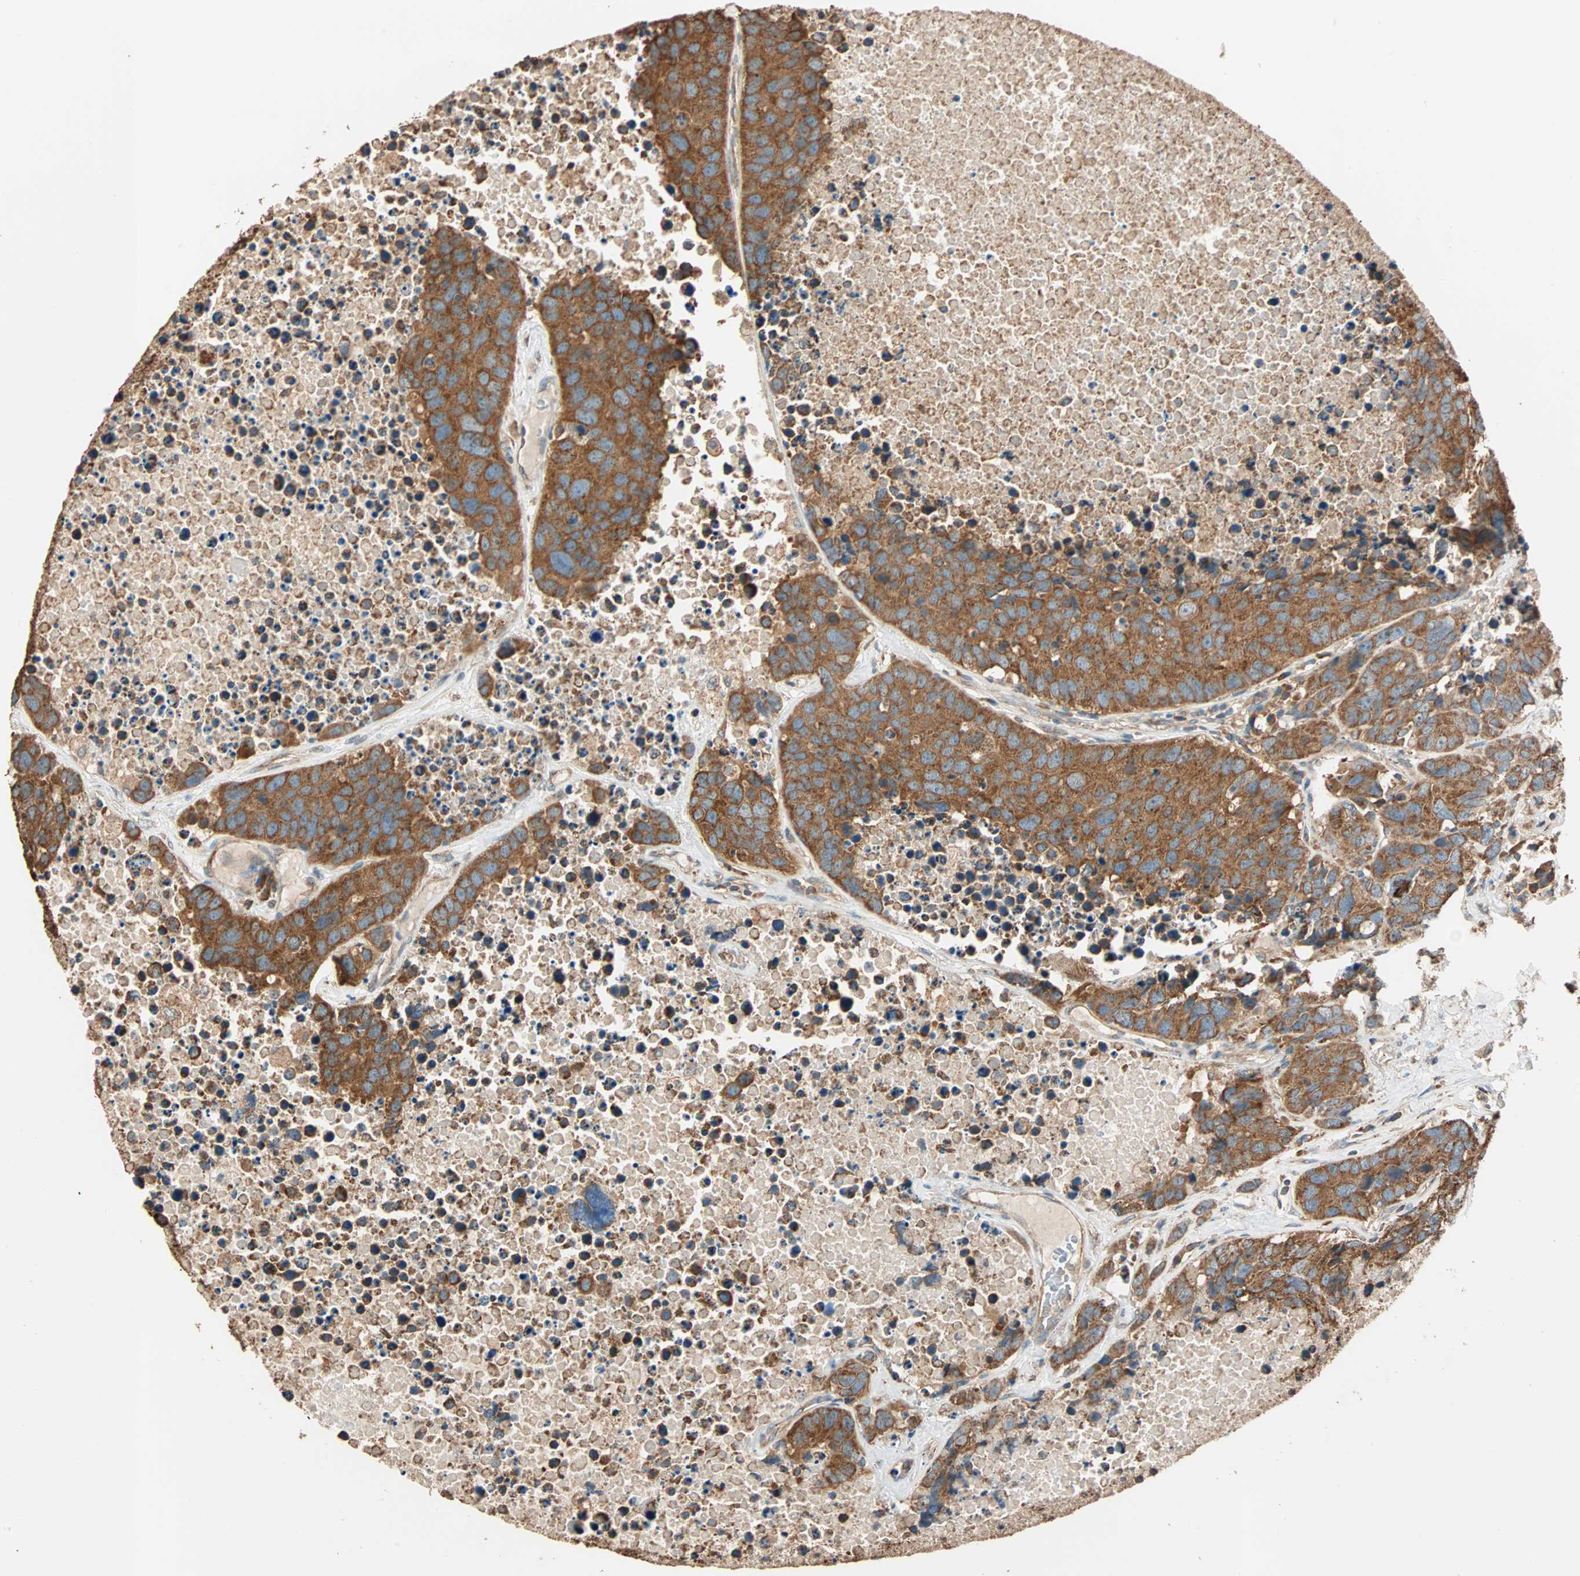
{"staining": {"intensity": "strong", "quantity": ">75%", "location": "cytoplasmic/membranous"}, "tissue": "carcinoid", "cell_type": "Tumor cells", "image_type": "cancer", "snomed": [{"axis": "morphology", "description": "Carcinoid, malignant, NOS"}, {"axis": "topography", "description": "Lung"}], "caption": "The histopathology image reveals a brown stain indicating the presence of a protein in the cytoplasmic/membranous of tumor cells in carcinoid (malignant).", "gene": "EIF4G2", "patient": {"sex": "male", "age": 60}}